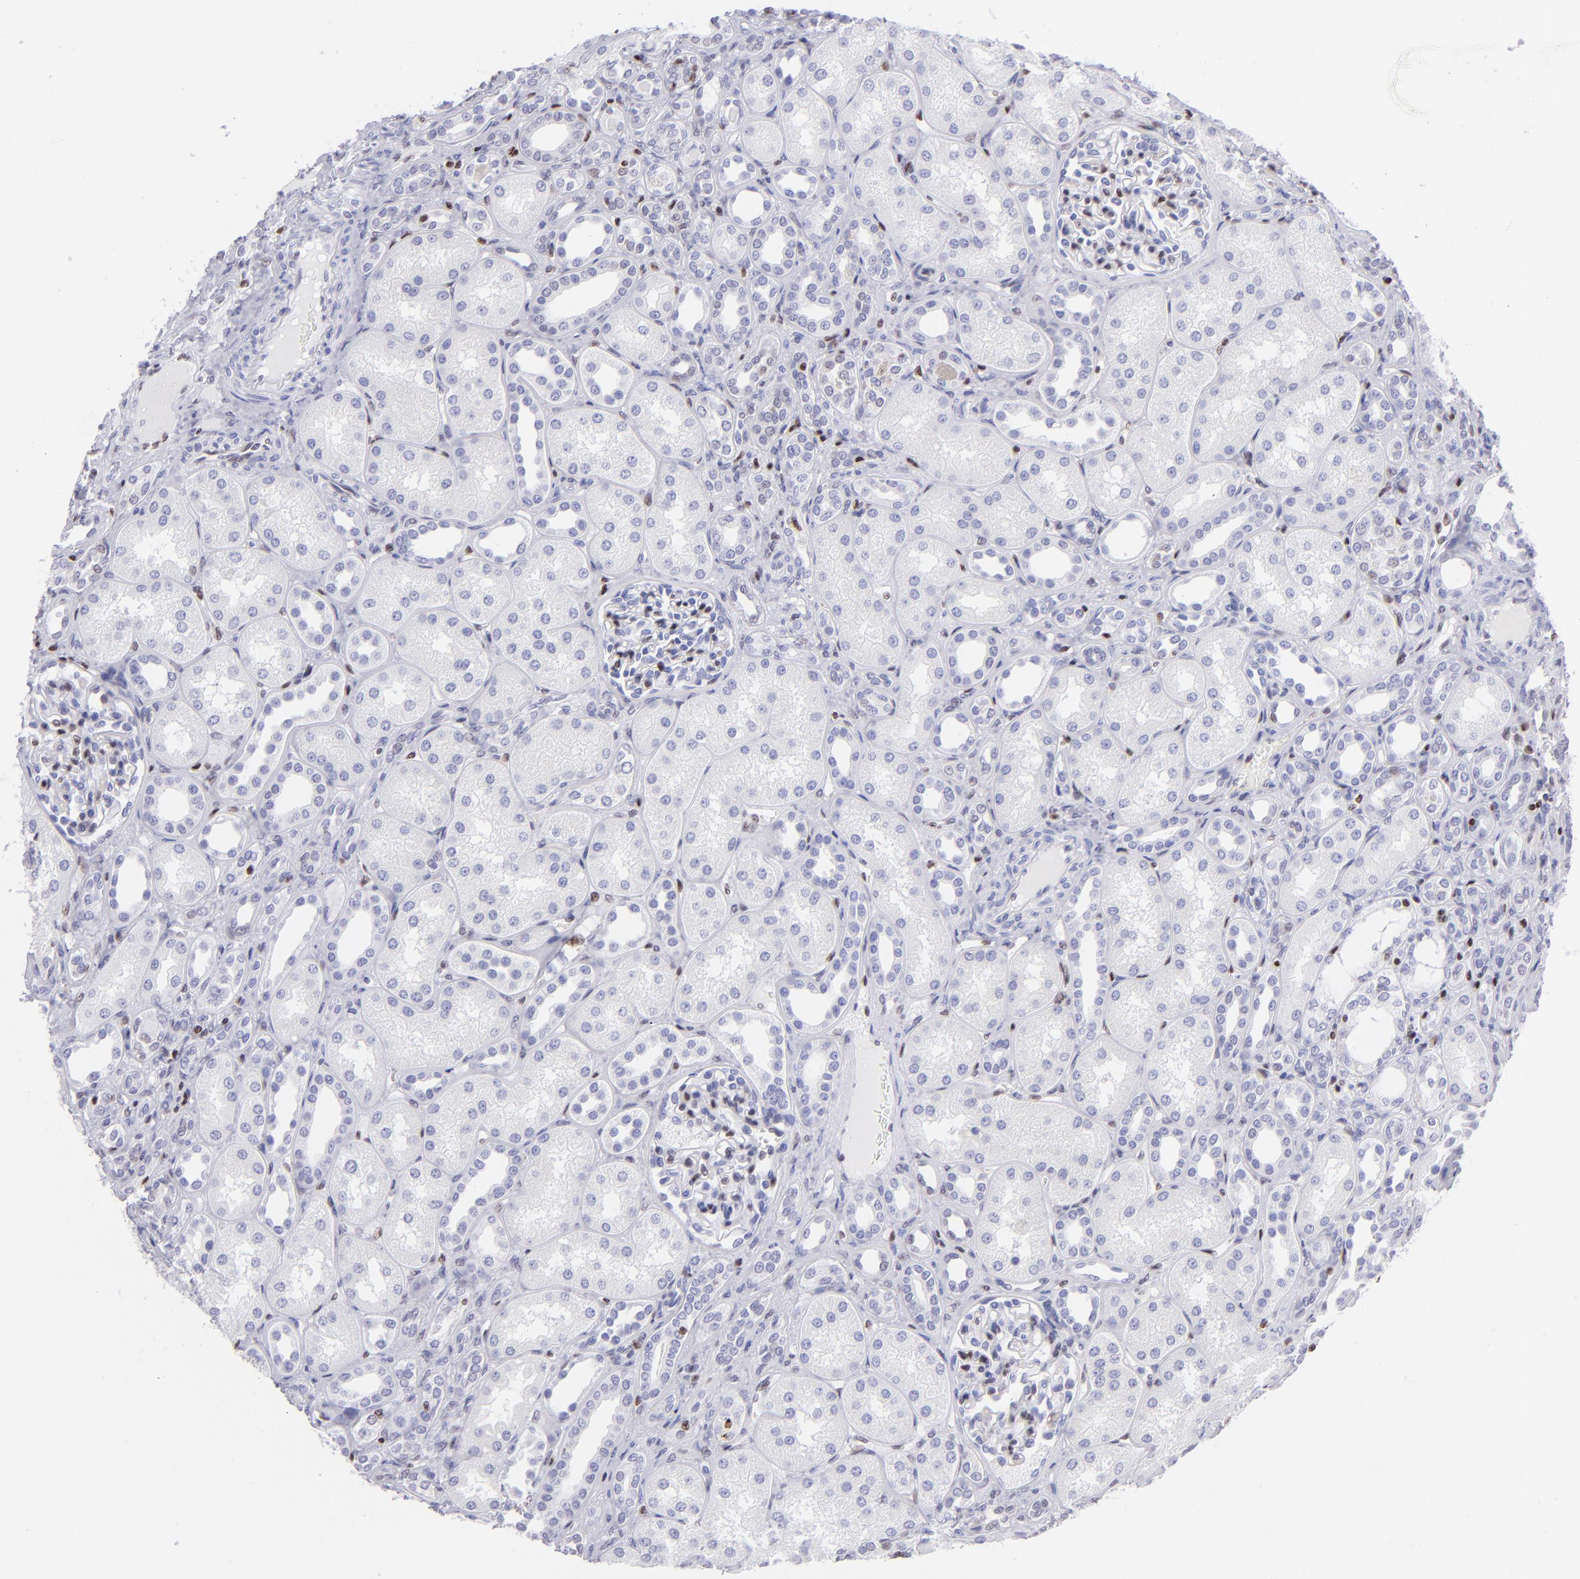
{"staining": {"intensity": "weak", "quantity": "<25%", "location": "nuclear"}, "tissue": "kidney", "cell_type": "Cells in glomeruli", "image_type": "normal", "snomed": [{"axis": "morphology", "description": "Normal tissue, NOS"}, {"axis": "topography", "description": "Kidney"}], "caption": "IHC micrograph of unremarkable kidney: kidney stained with DAB (3,3'-diaminobenzidine) shows no significant protein expression in cells in glomeruli.", "gene": "ETS1", "patient": {"sex": "male", "age": 7}}